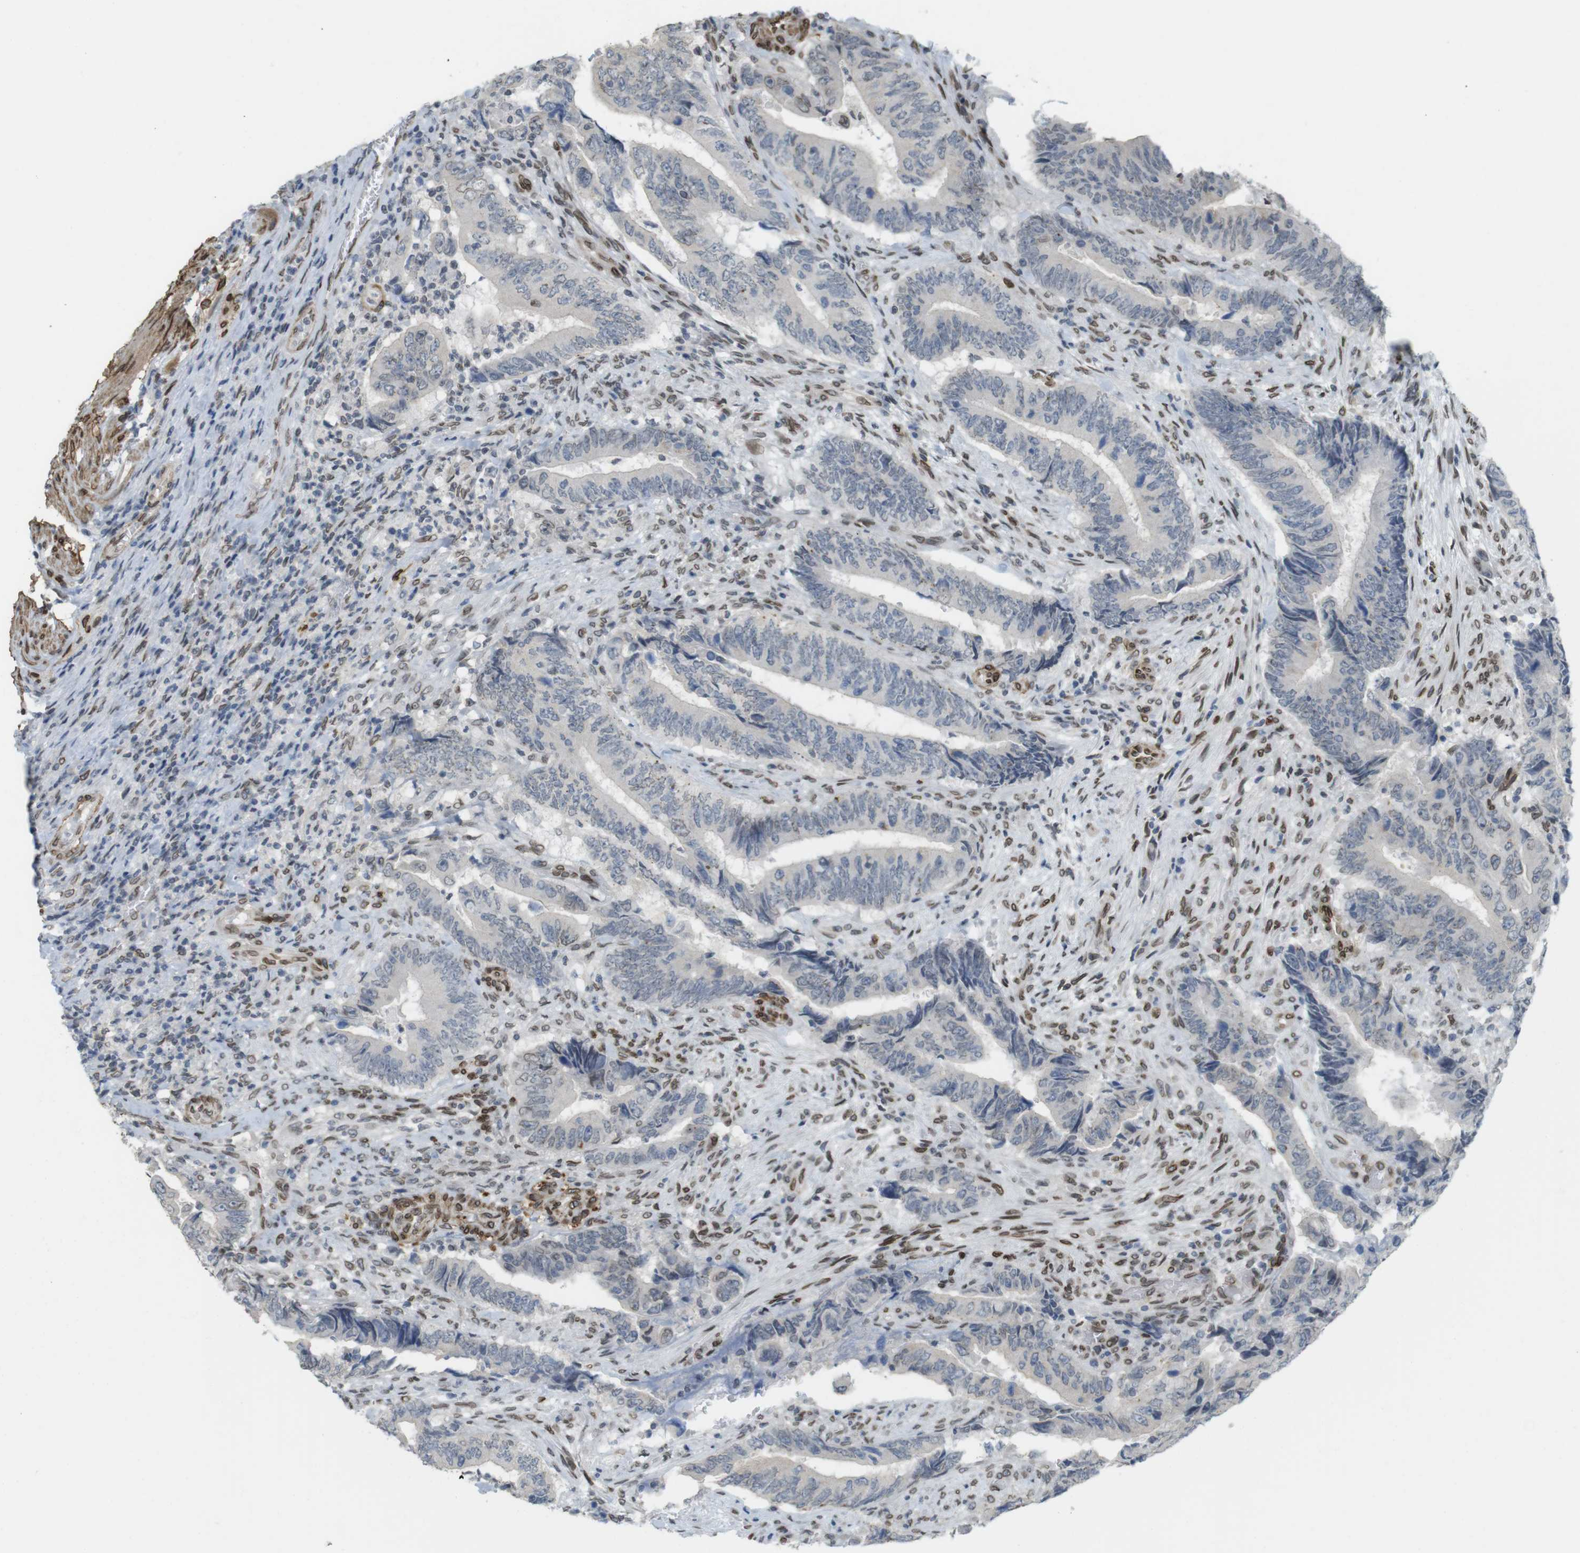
{"staining": {"intensity": "negative", "quantity": "none", "location": "none"}, "tissue": "colorectal cancer", "cell_type": "Tumor cells", "image_type": "cancer", "snomed": [{"axis": "morphology", "description": "Normal tissue, NOS"}, {"axis": "morphology", "description": "Adenocarcinoma, NOS"}, {"axis": "topography", "description": "Colon"}], "caption": "The photomicrograph shows no significant positivity in tumor cells of adenocarcinoma (colorectal).", "gene": "ARL6IP6", "patient": {"sex": "male", "age": 56}}